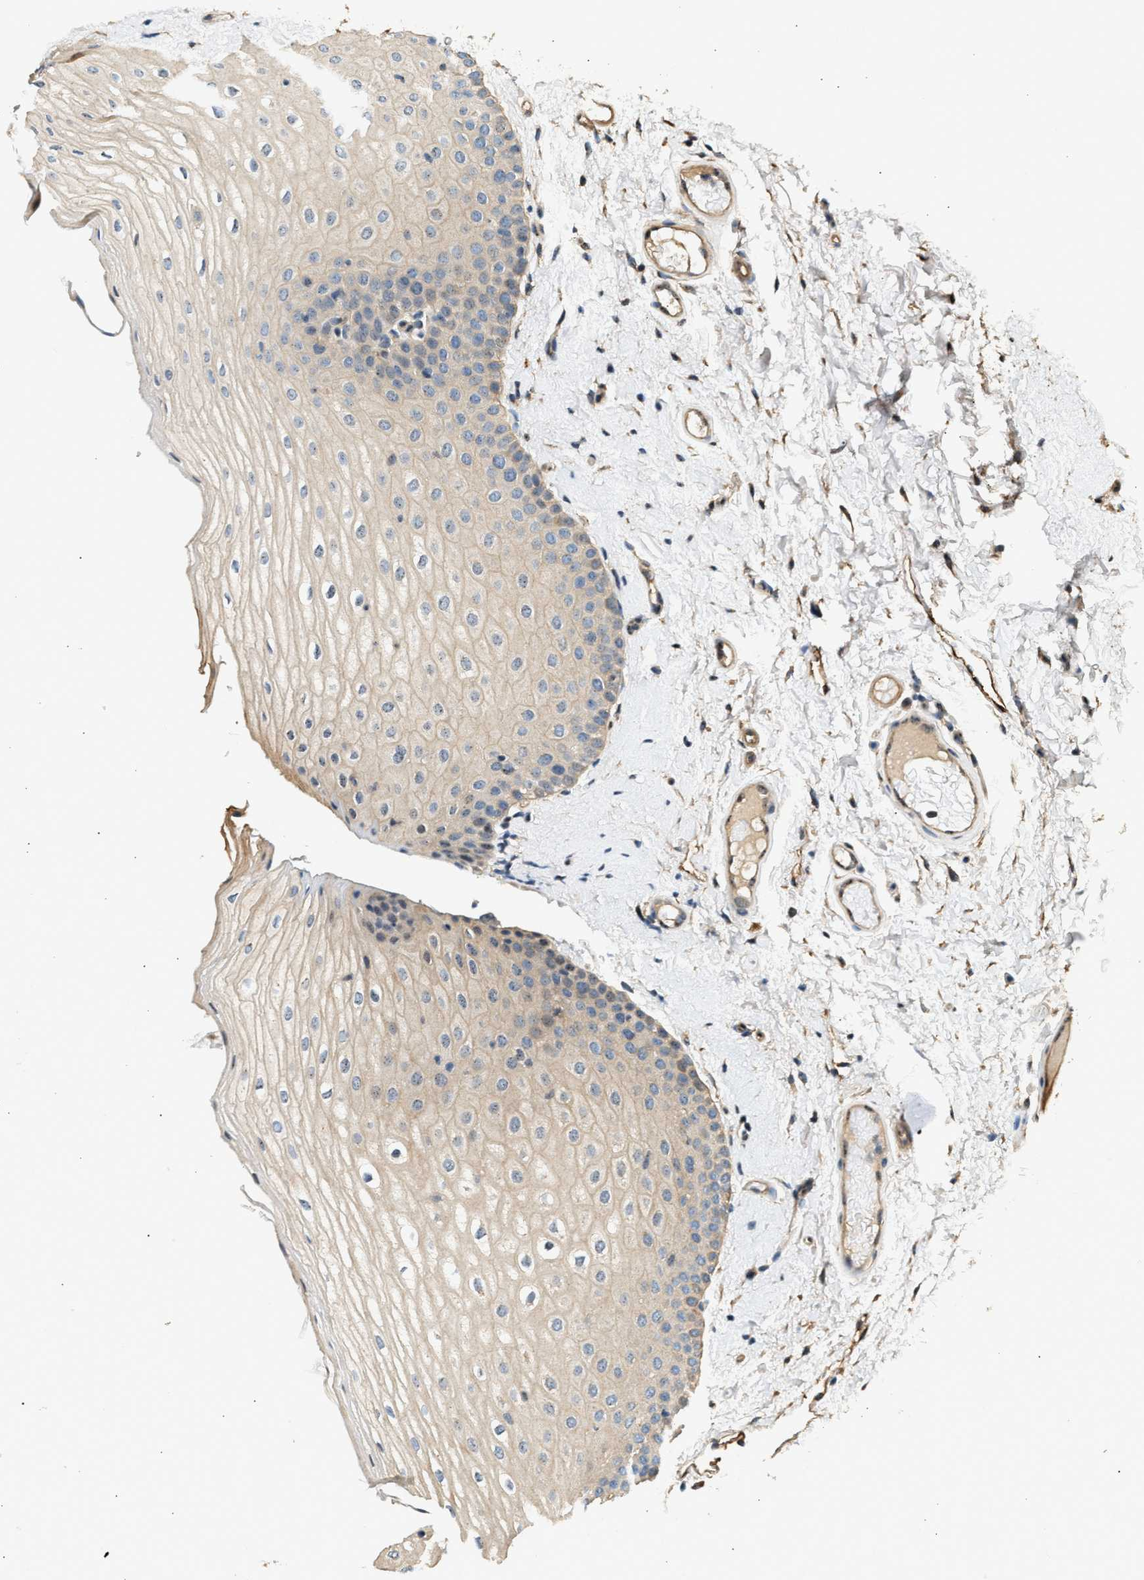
{"staining": {"intensity": "weak", "quantity": ">75%", "location": "cytoplasmic/membranous"}, "tissue": "oral mucosa", "cell_type": "Squamous epithelial cells", "image_type": "normal", "snomed": [{"axis": "morphology", "description": "Normal tissue, NOS"}, {"axis": "topography", "description": "Skin"}, {"axis": "topography", "description": "Oral tissue"}], "caption": "Immunohistochemistry (IHC) image of unremarkable human oral mucosa stained for a protein (brown), which displays low levels of weak cytoplasmic/membranous staining in approximately >75% of squamous epithelial cells.", "gene": "WDR31", "patient": {"sex": "male", "age": 84}}